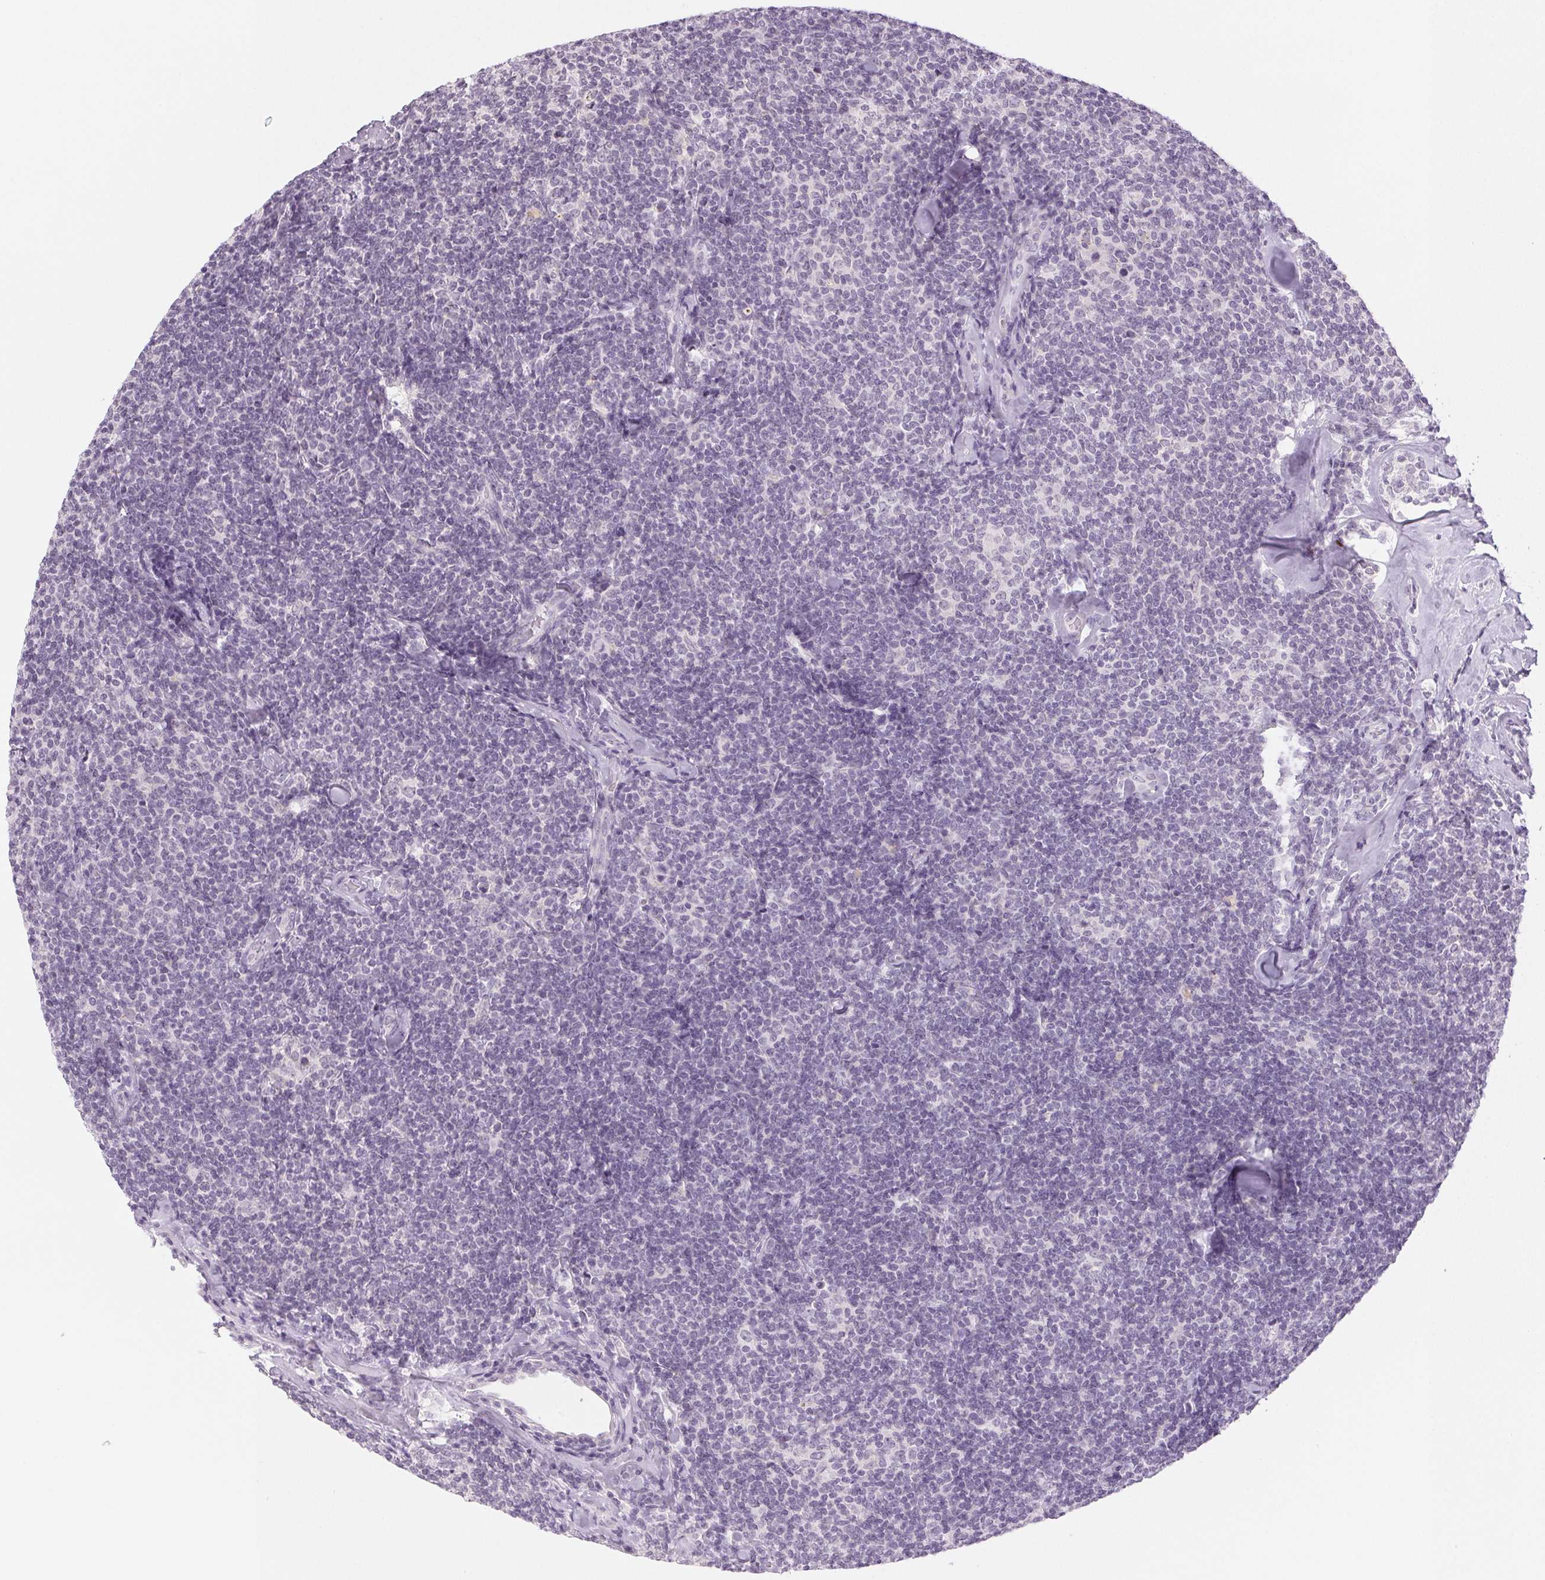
{"staining": {"intensity": "negative", "quantity": "none", "location": "none"}, "tissue": "lymphoma", "cell_type": "Tumor cells", "image_type": "cancer", "snomed": [{"axis": "morphology", "description": "Malignant lymphoma, non-Hodgkin's type, Low grade"}, {"axis": "topography", "description": "Lymph node"}], "caption": "This photomicrograph is of low-grade malignant lymphoma, non-Hodgkin's type stained with immunohistochemistry (IHC) to label a protein in brown with the nuclei are counter-stained blue. There is no expression in tumor cells.", "gene": "EHHADH", "patient": {"sex": "female", "age": 56}}